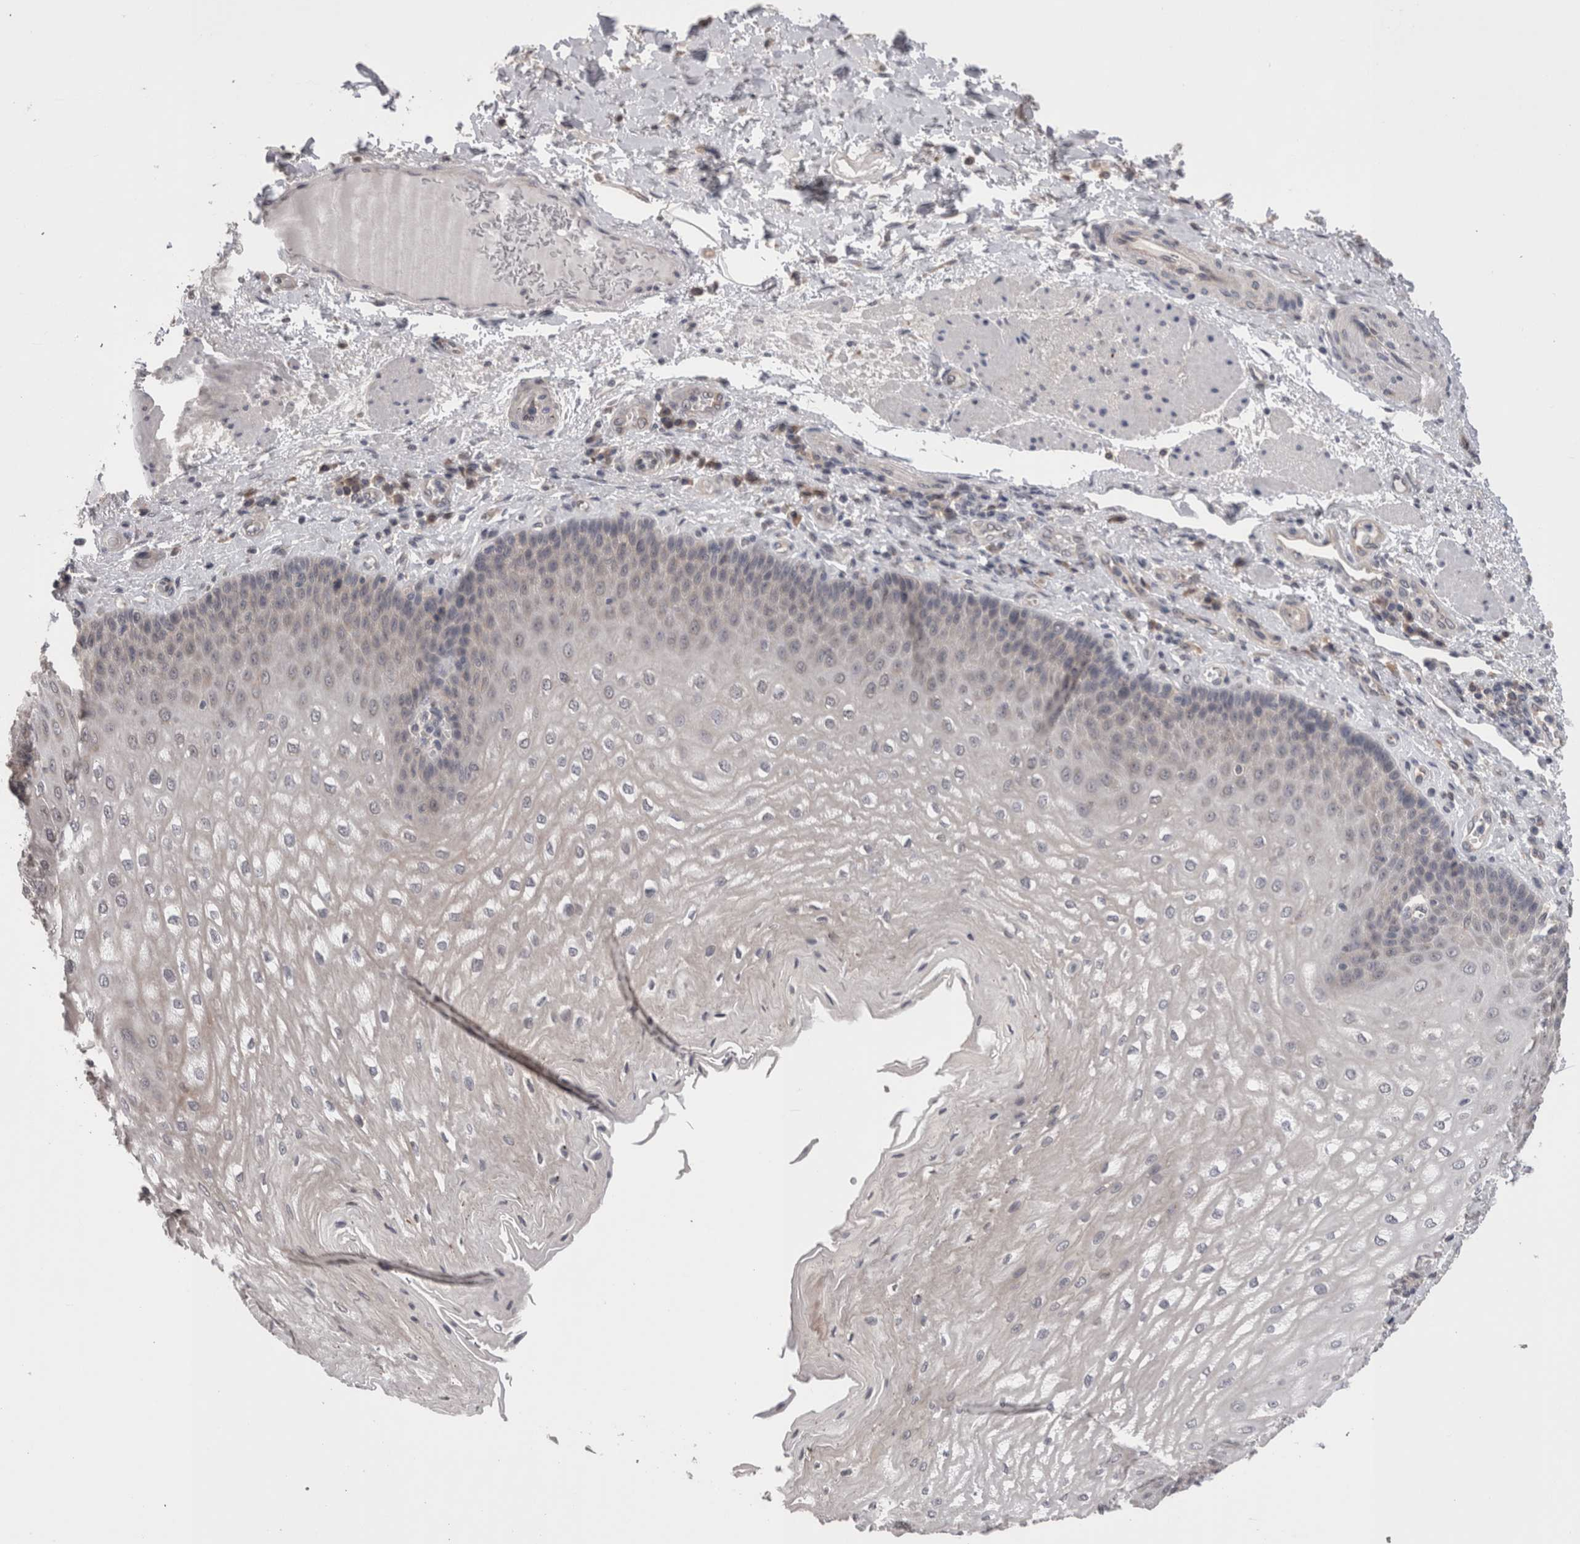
{"staining": {"intensity": "weak", "quantity": "<25%", "location": "cytoplasmic/membranous"}, "tissue": "esophagus", "cell_type": "Squamous epithelial cells", "image_type": "normal", "snomed": [{"axis": "morphology", "description": "Normal tissue, NOS"}, {"axis": "topography", "description": "Esophagus"}], "caption": "An image of esophagus stained for a protein demonstrates no brown staining in squamous epithelial cells. (Immunohistochemistry, brightfield microscopy, high magnification).", "gene": "DCTN6", "patient": {"sex": "male", "age": 54}}